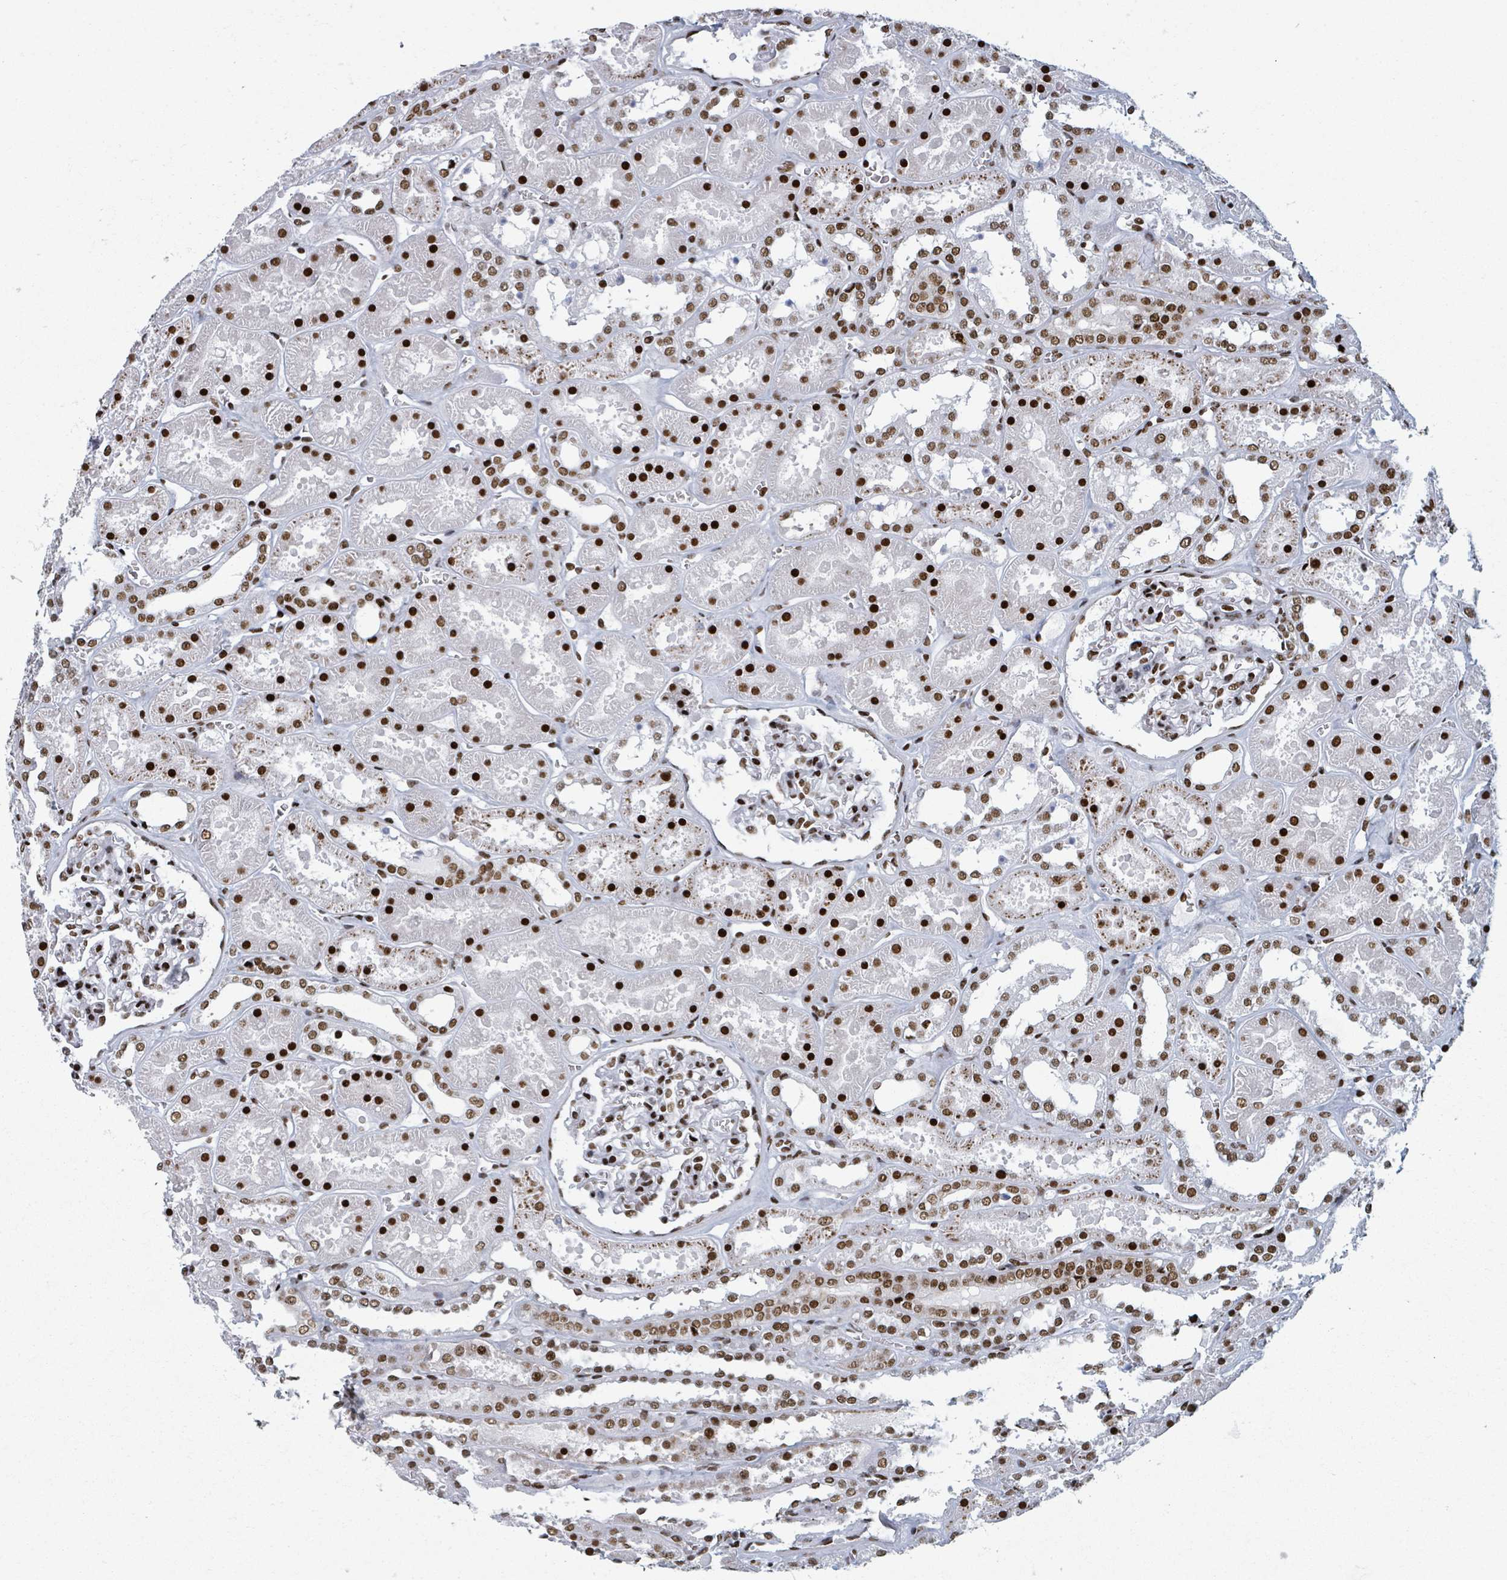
{"staining": {"intensity": "strong", "quantity": ">75%", "location": "nuclear"}, "tissue": "kidney", "cell_type": "Cells in glomeruli", "image_type": "normal", "snomed": [{"axis": "morphology", "description": "Normal tissue, NOS"}, {"axis": "topography", "description": "Kidney"}], "caption": "A brown stain highlights strong nuclear positivity of a protein in cells in glomeruli of benign human kidney.", "gene": "DHX16", "patient": {"sex": "female", "age": 41}}